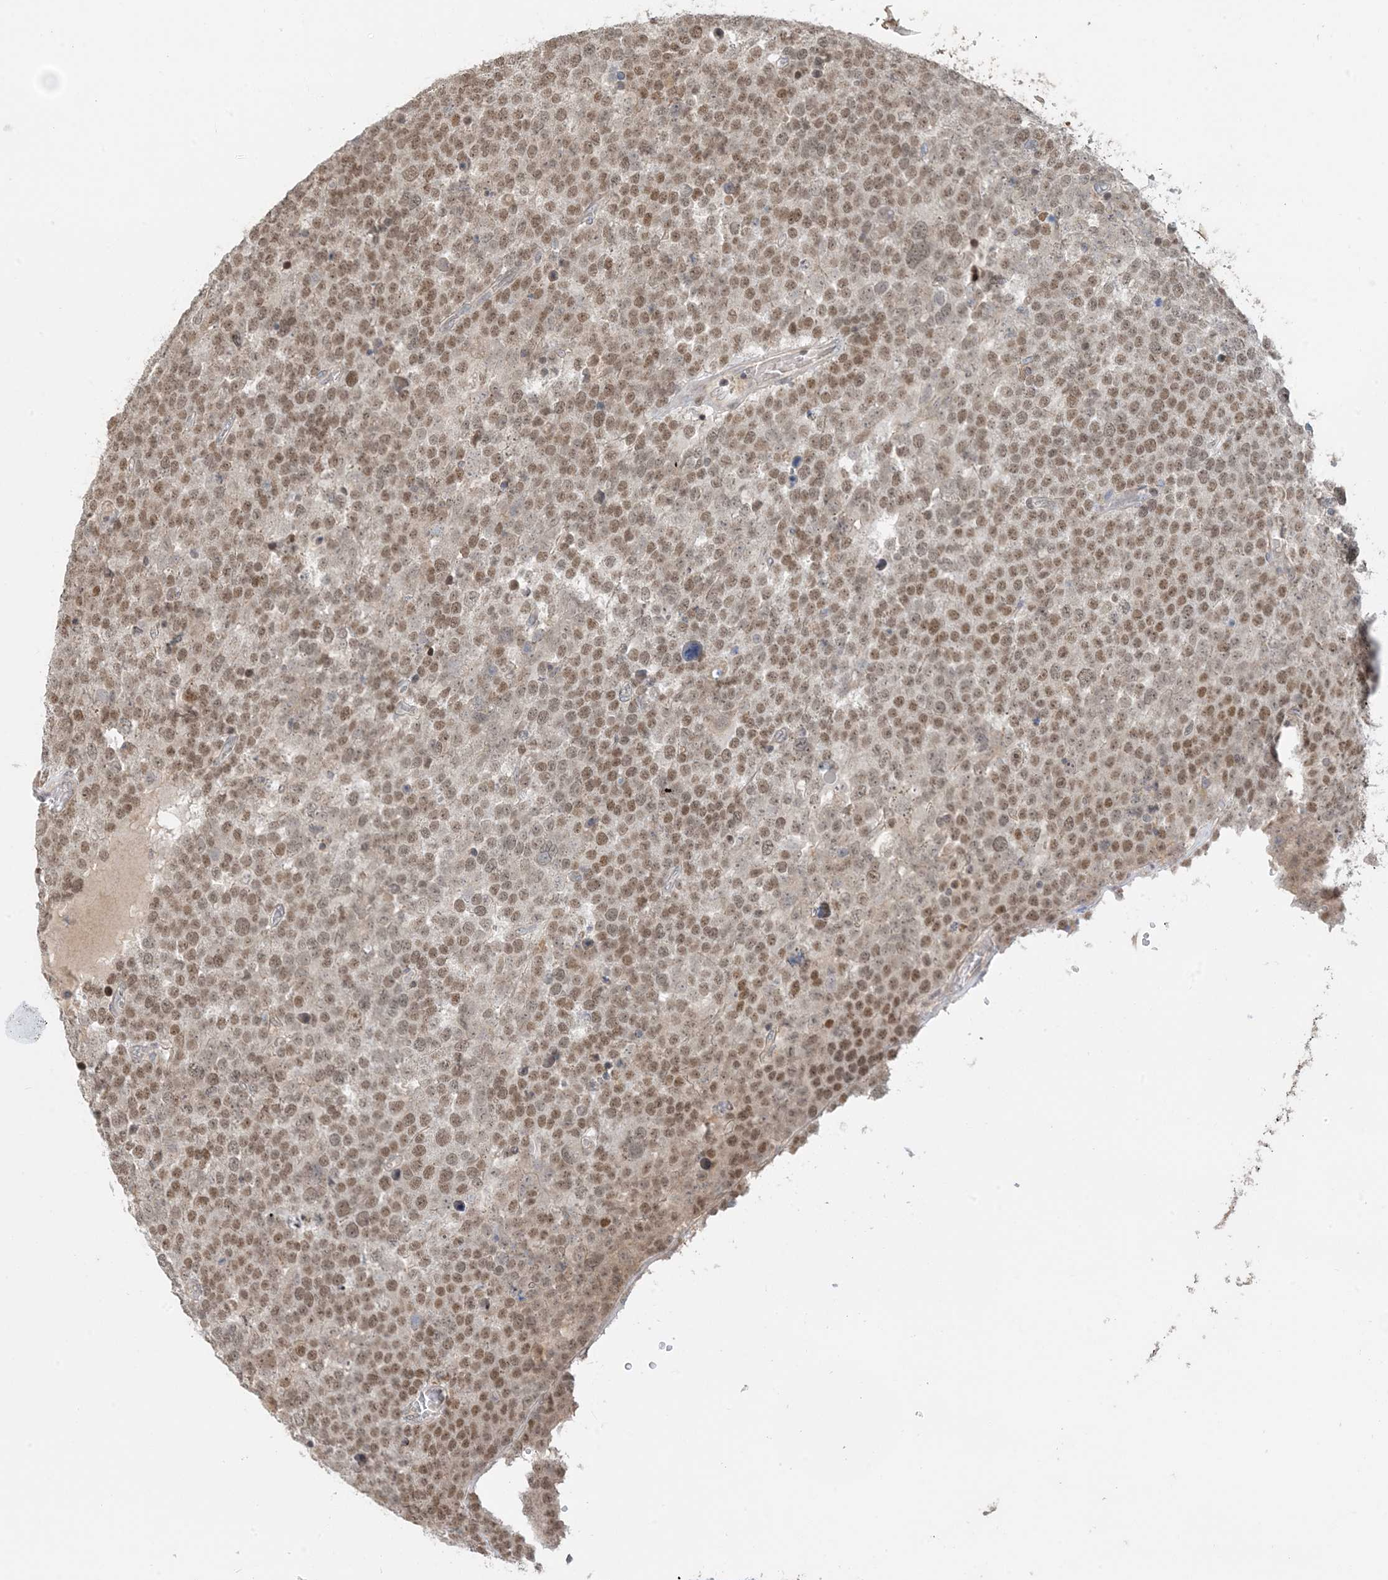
{"staining": {"intensity": "moderate", "quantity": ">75%", "location": "nuclear"}, "tissue": "testis cancer", "cell_type": "Tumor cells", "image_type": "cancer", "snomed": [{"axis": "morphology", "description": "Seminoma, NOS"}, {"axis": "topography", "description": "Testis"}], "caption": "Tumor cells show moderate nuclear positivity in approximately >75% of cells in seminoma (testis).", "gene": "PRRT3", "patient": {"sex": "male", "age": 71}}